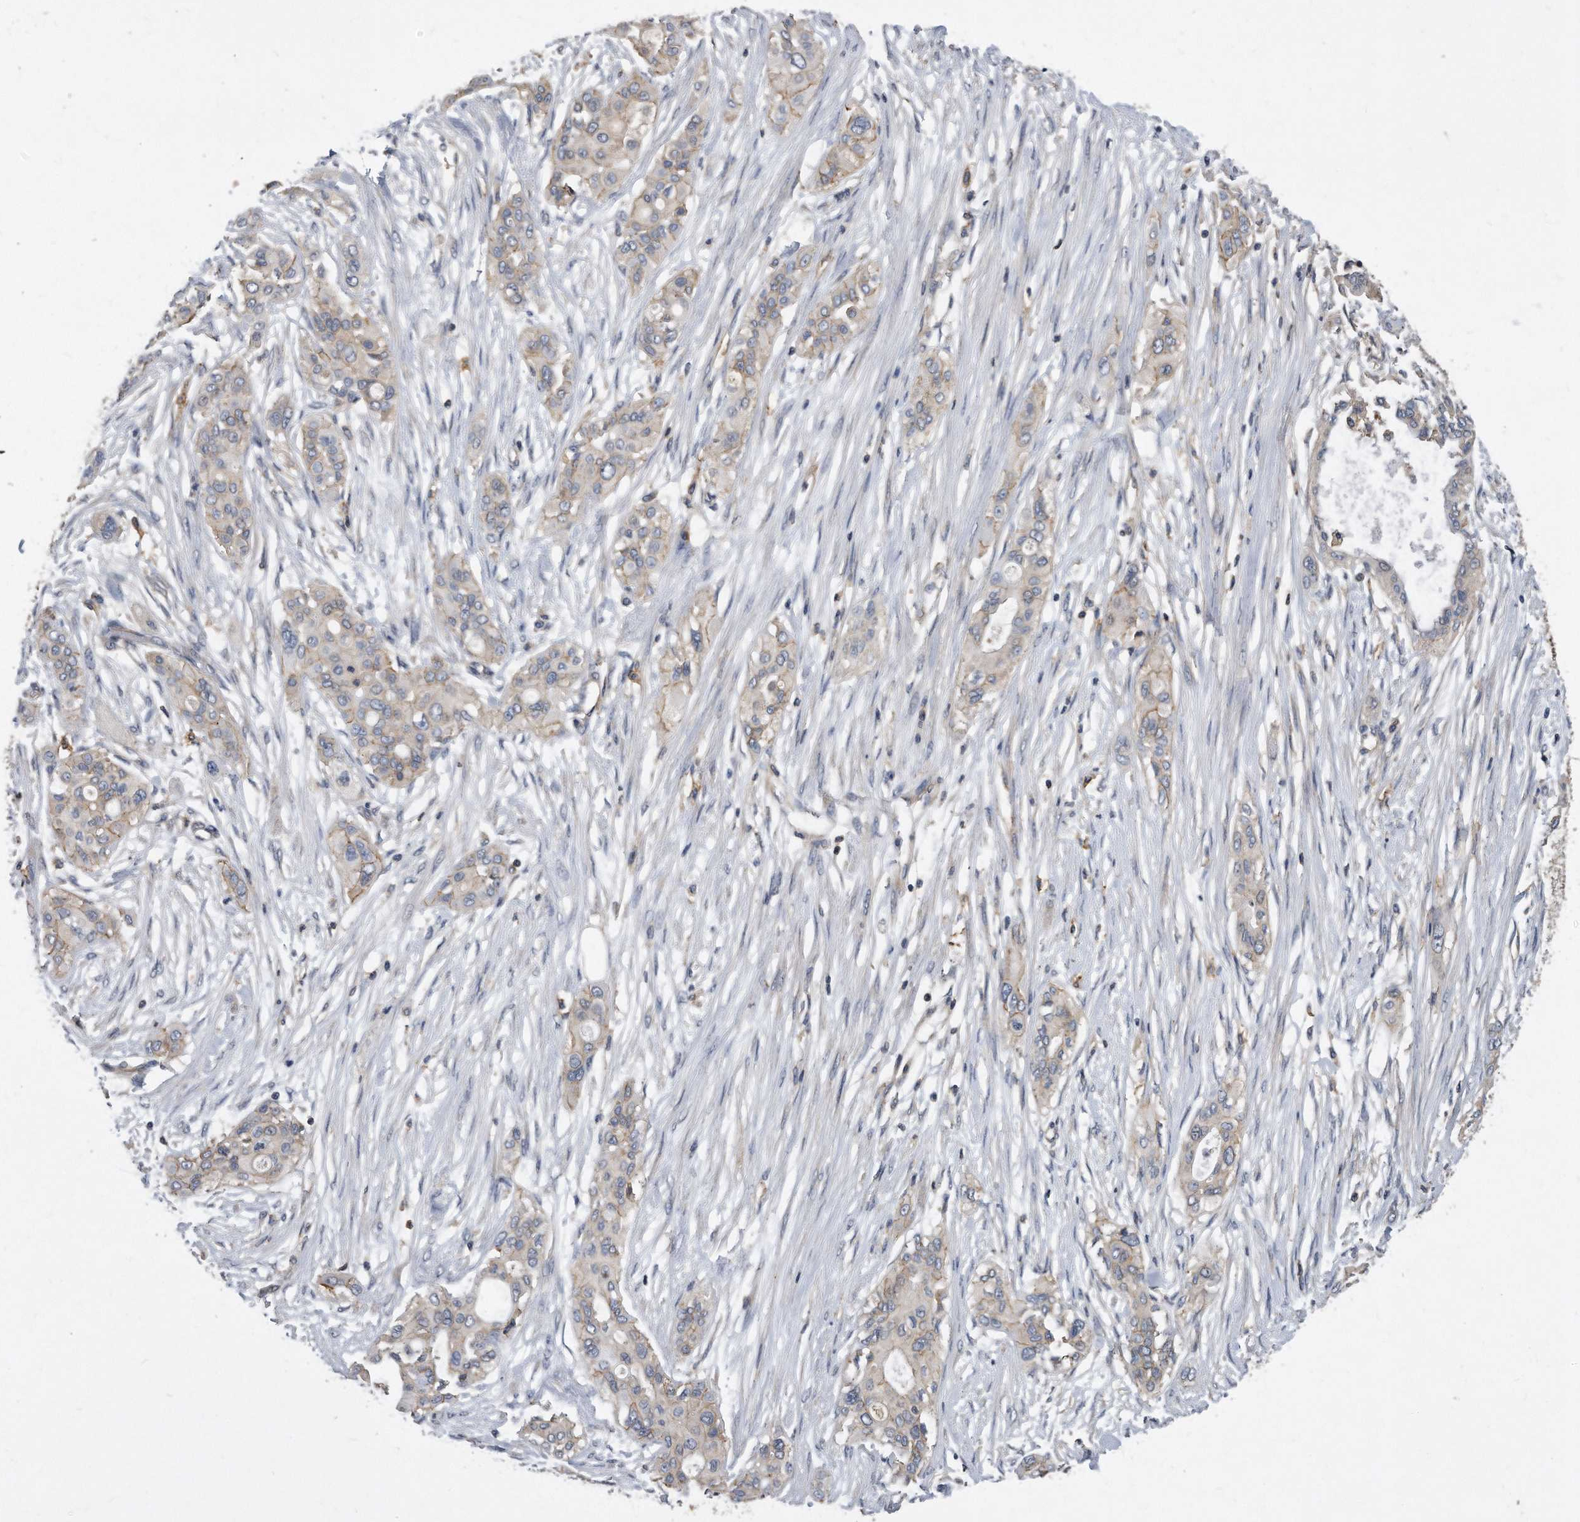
{"staining": {"intensity": "negative", "quantity": "none", "location": "none"}, "tissue": "pancreatic cancer", "cell_type": "Tumor cells", "image_type": "cancer", "snomed": [{"axis": "morphology", "description": "Adenocarcinoma, NOS"}, {"axis": "topography", "description": "Pancreas"}], "caption": "DAB (3,3'-diaminobenzidine) immunohistochemical staining of human pancreatic cancer demonstrates no significant expression in tumor cells.", "gene": "ATG5", "patient": {"sex": "female", "age": 60}}